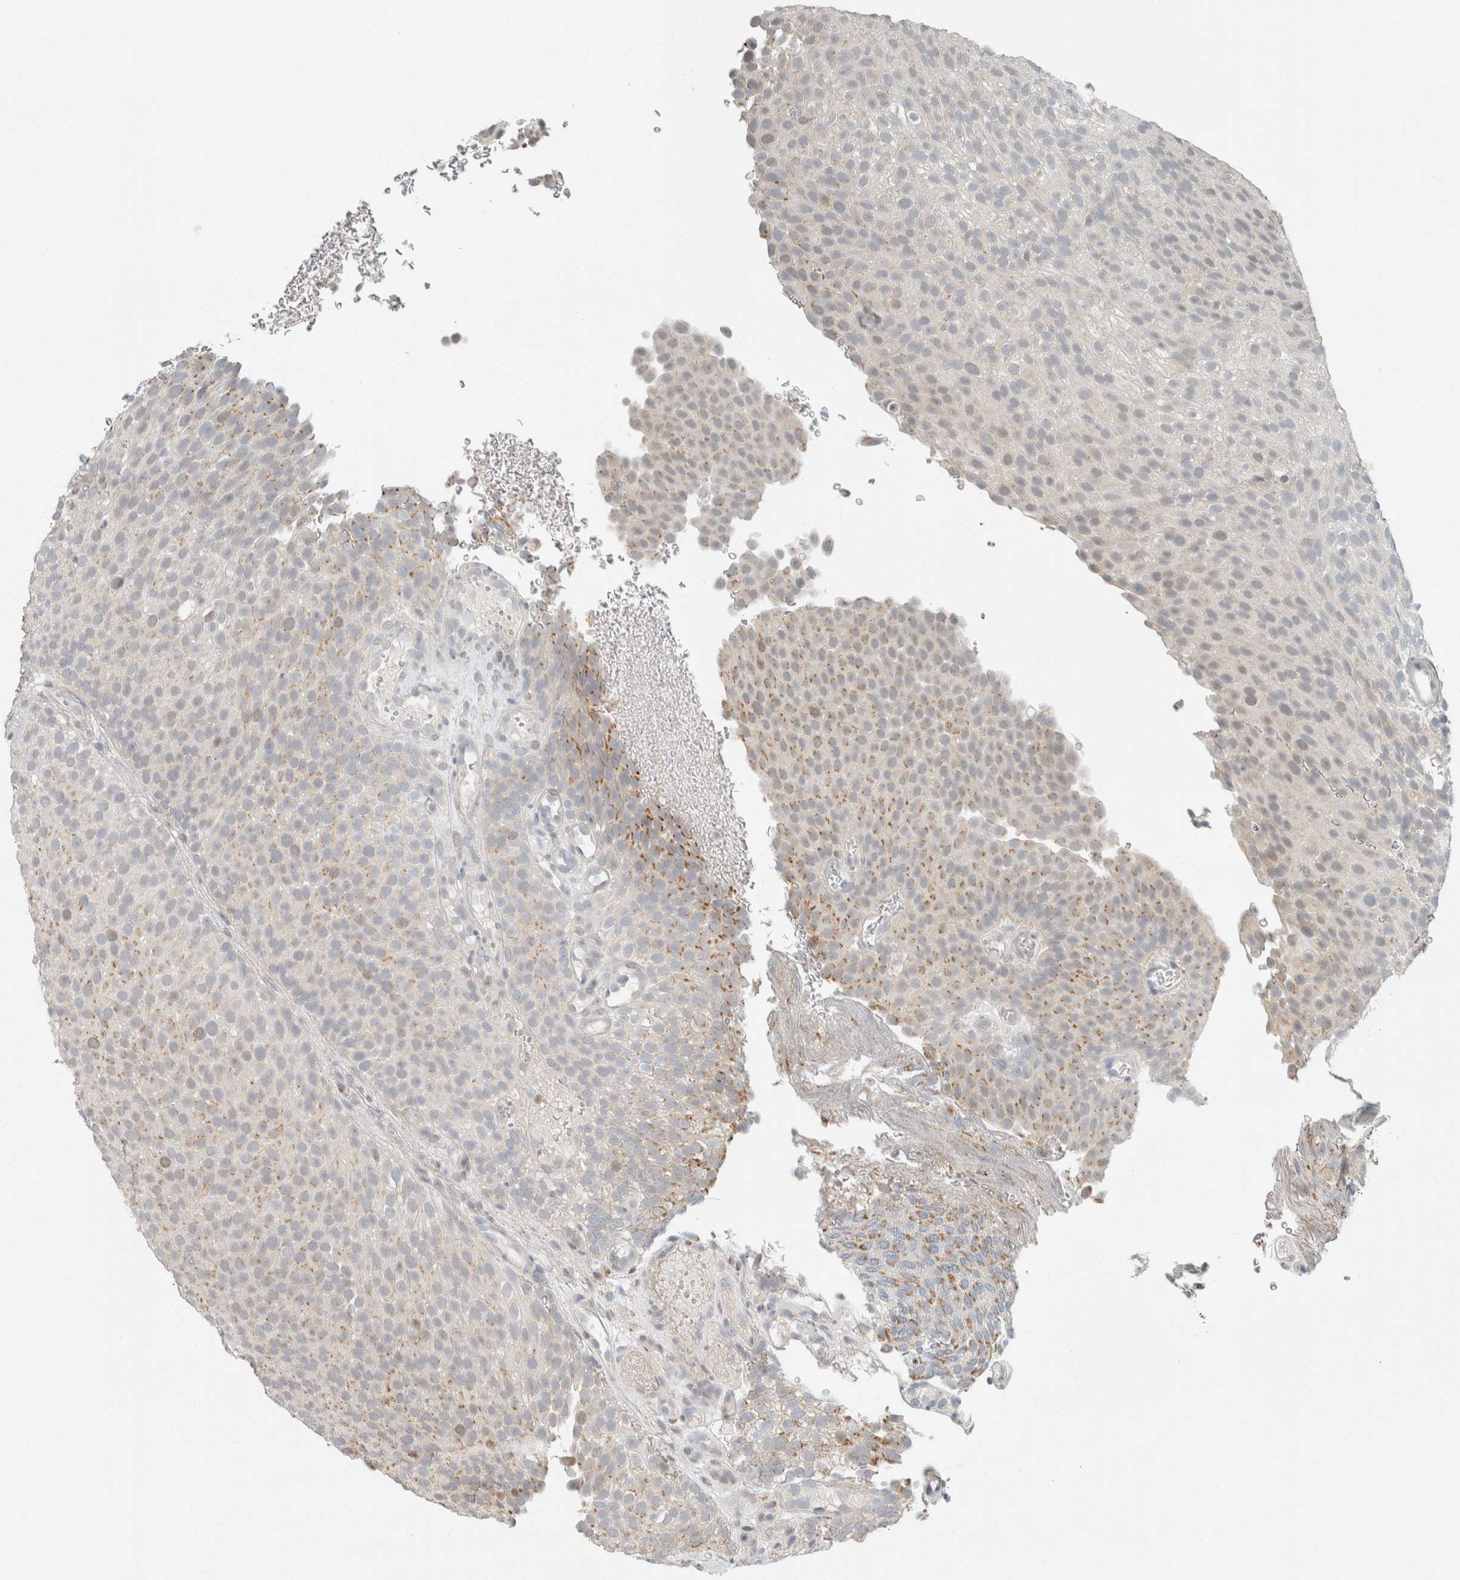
{"staining": {"intensity": "moderate", "quantity": "<25%", "location": "cytoplasmic/membranous"}, "tissue": "urothelial cancer", "cell_type": "Tumor cells", "image_type": "cancer", "snomed": [{"axis": "morphology", "description": "Urothelial carcinoma, Low grade"}, {"axis": "topography", "description": "Urinary bladder"}], "caption": "IHC of human urothelial carcinoma (low-grade) reveals low levels of moderate cytoplasmic/membranous staining in approximately <25% of tumor cells. Using DAB (brown) and hematoxylin (blue) stains, captured at high magnification using brightfield microscopy.", "gene": "TRIT1", "patient": {"sex": "male", "age": 78}}